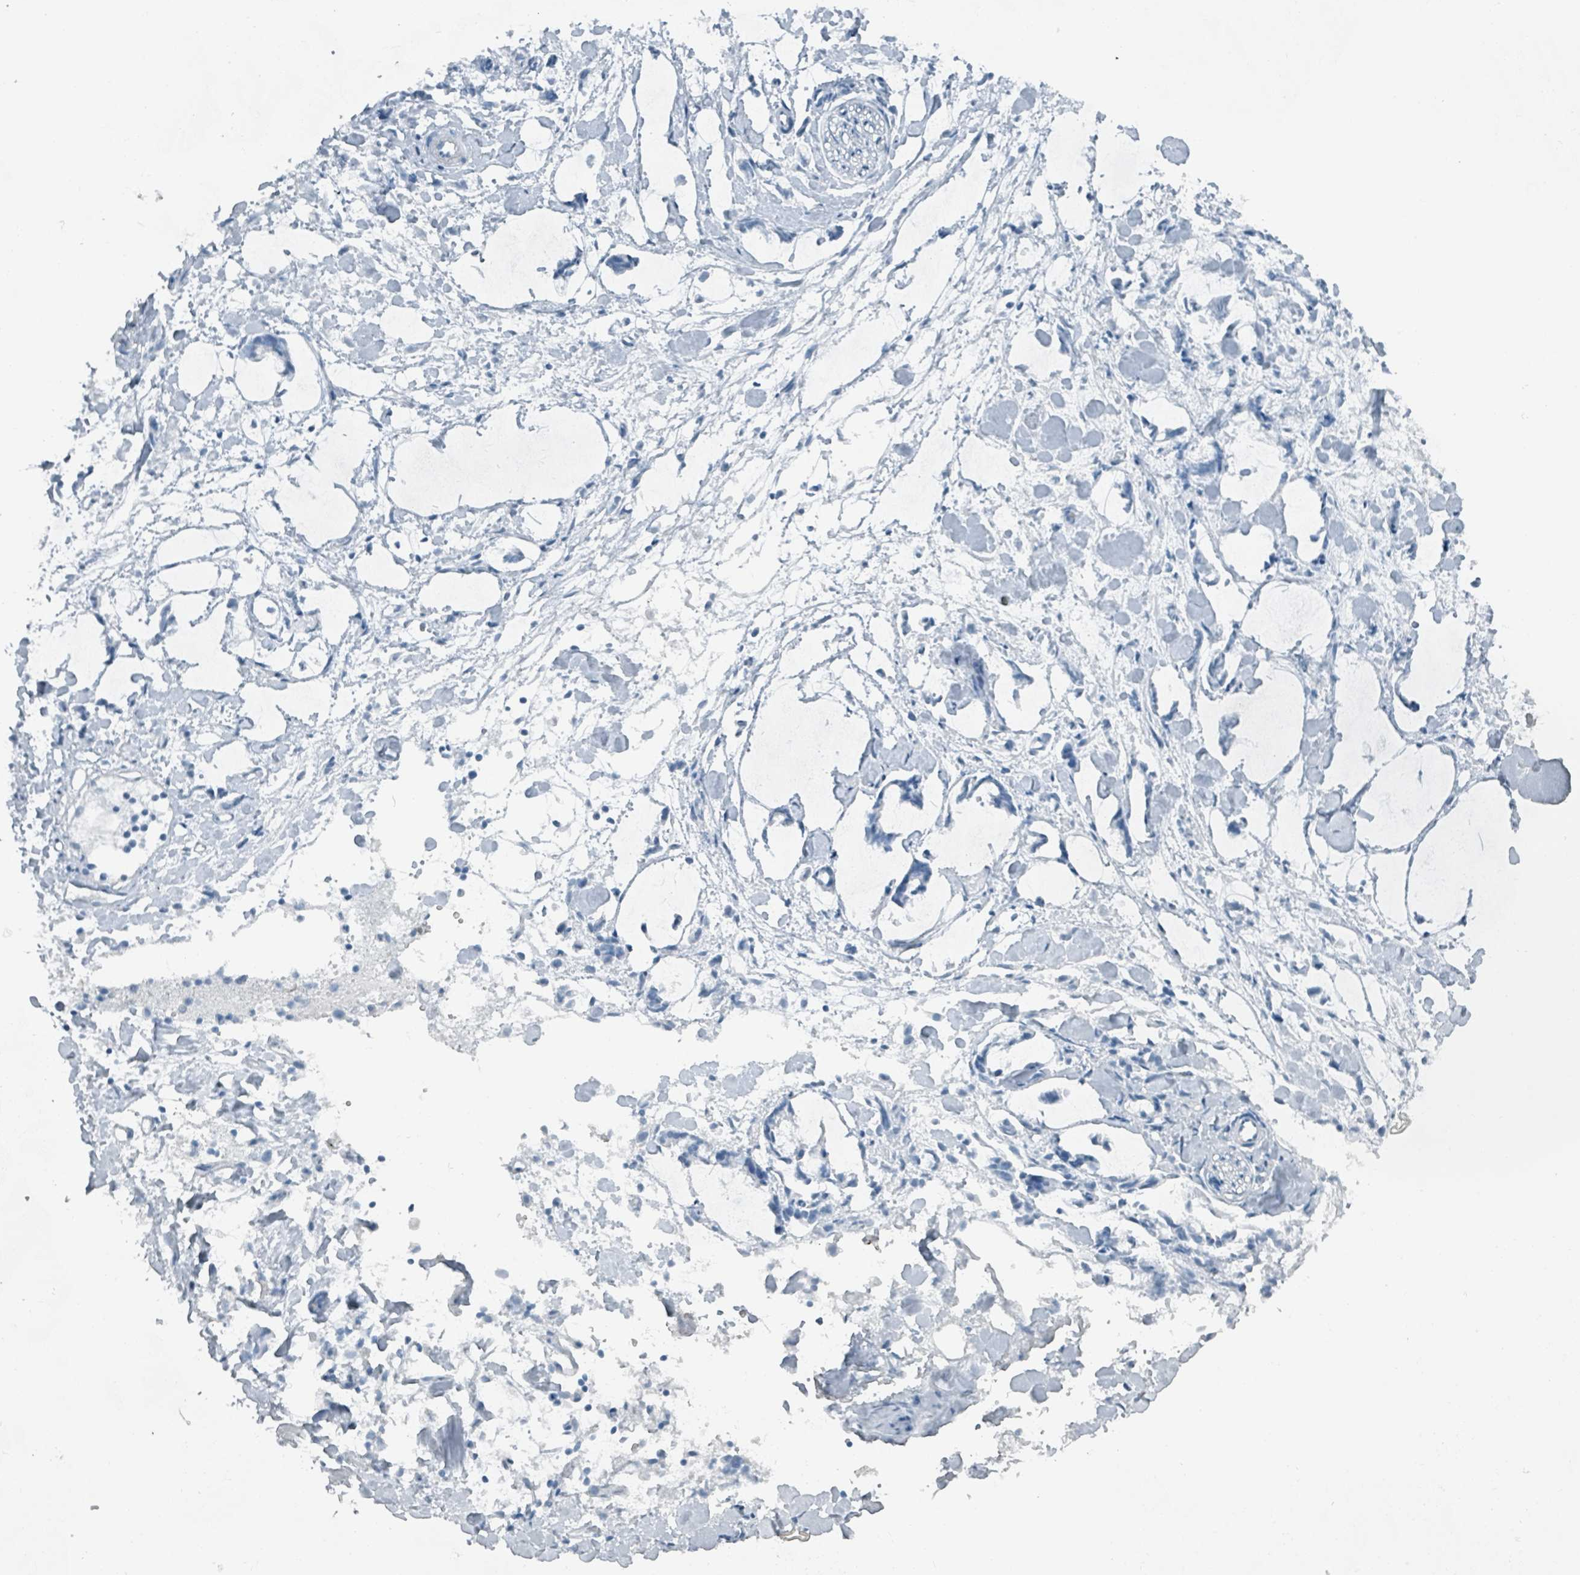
{"staining": {"intensity": "negative", "quantity": "none", "location": "none"}, "tissue": "adipose tissue", "cell_type": "Adipocytes", "image_type": "normal", "snomed": [{"axis": "morphology", "description": "Normal tissue, NOS"}, {"axis": "morphology", "description": "Adenocarcinoma, NOS"}, {"axis": "topography", "description": "Smooth muscle"}, {"axis": "topography", "description": "Colon"}], "caption": "Protein analysis of benign adipose tissue exhibits no significant positivity in adipocytes.", "gene": "GAMT", "patient": {"sex": "male", "age": 14}}